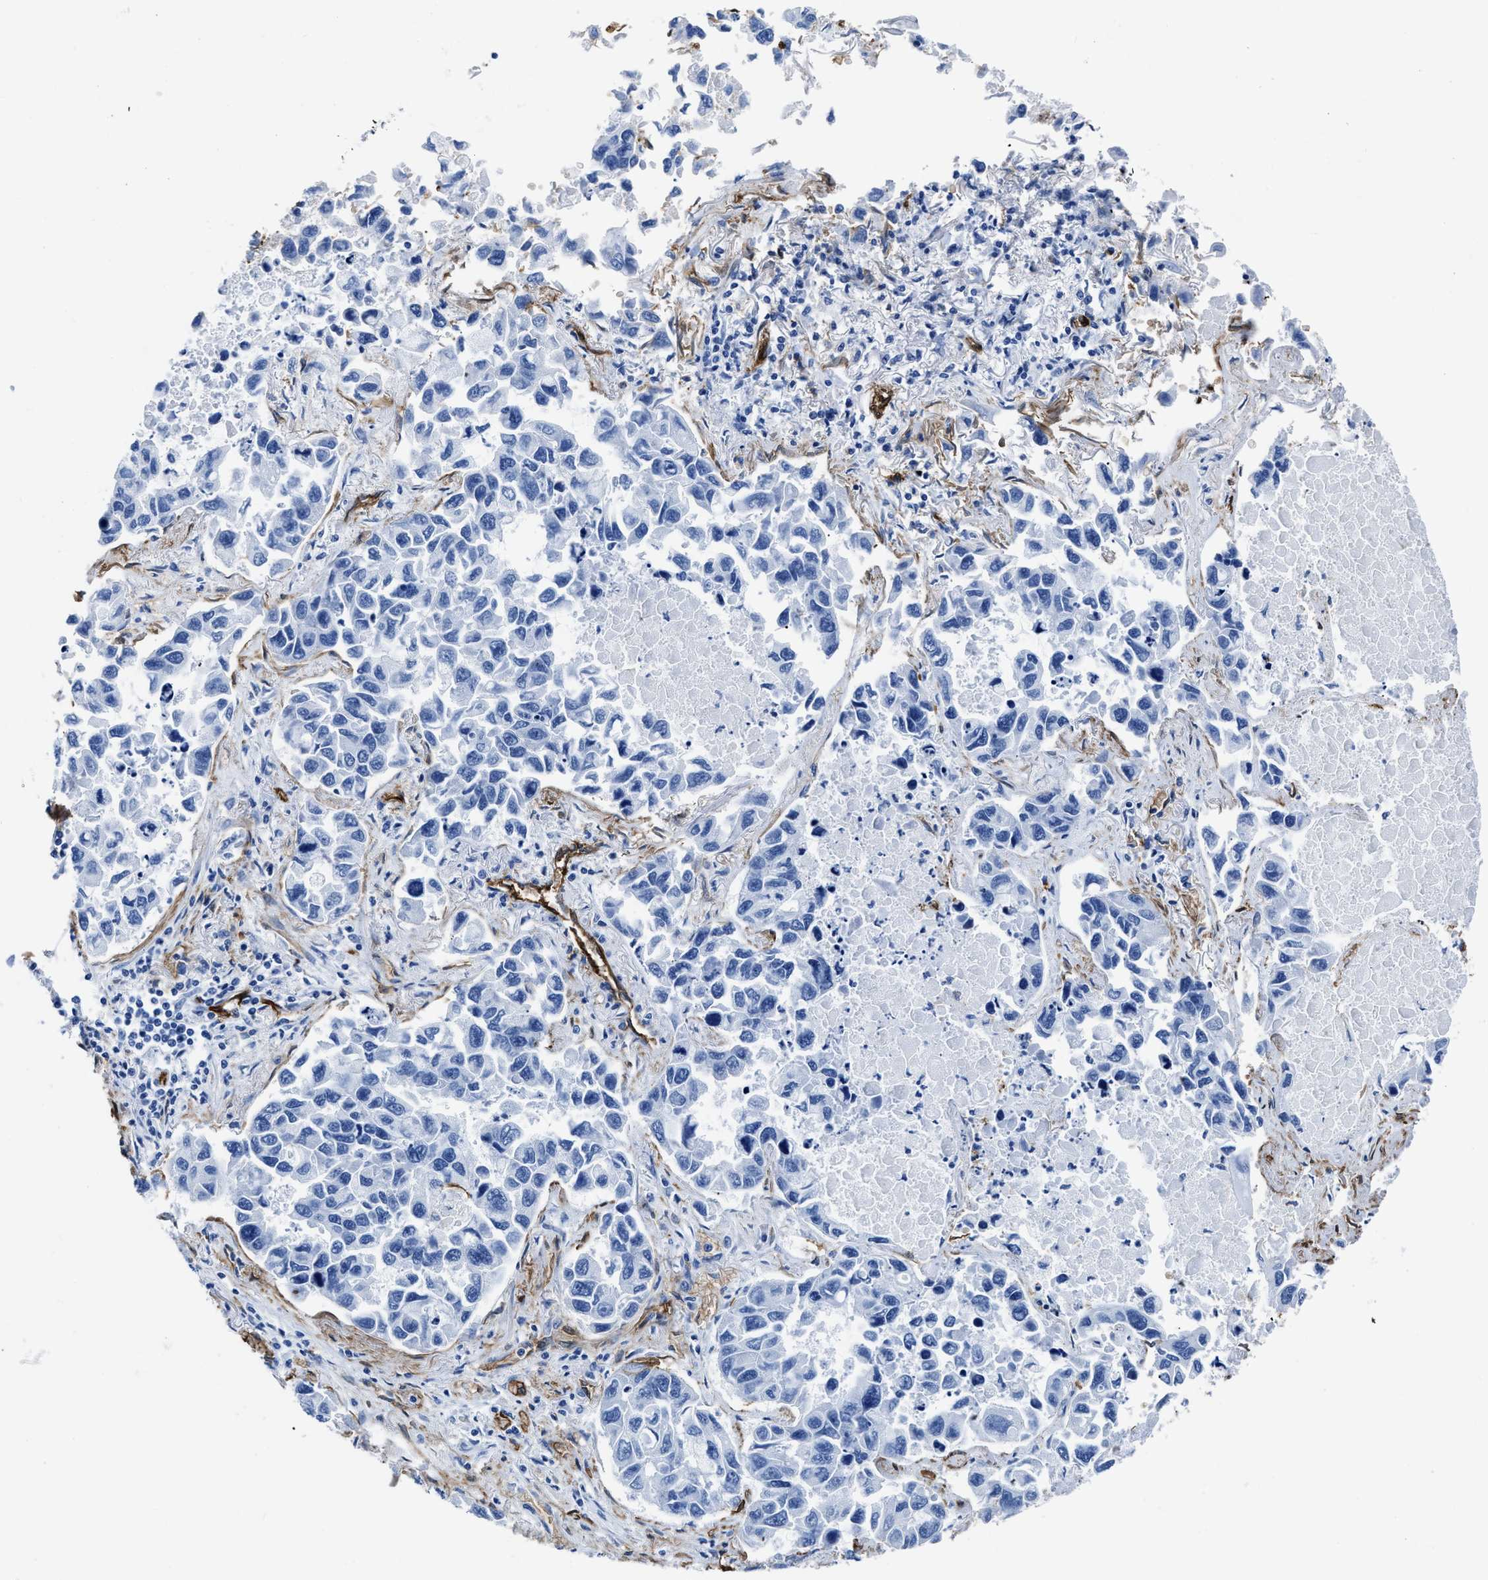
{"staining": {"intensity": "negative", "quantity": "none", "location": "none"}, "tissue": "lung cancer", "cell_type": "Tumor cells", "image_type": "cancer", "snomed": [{"axis": "morphology", "description": "Adenocarcinoma, NOS"}, {"axis": "topography", "description": "Lung"}], "caption": "There is no significant positivity in tumor cells of adenocarcinoma (lung). (Brightfield microscopy of DAB immunohistochemistry (IHC) at high magnification).", "gene": "AQP1", "patient": {"sex": "male", "age": 64}}